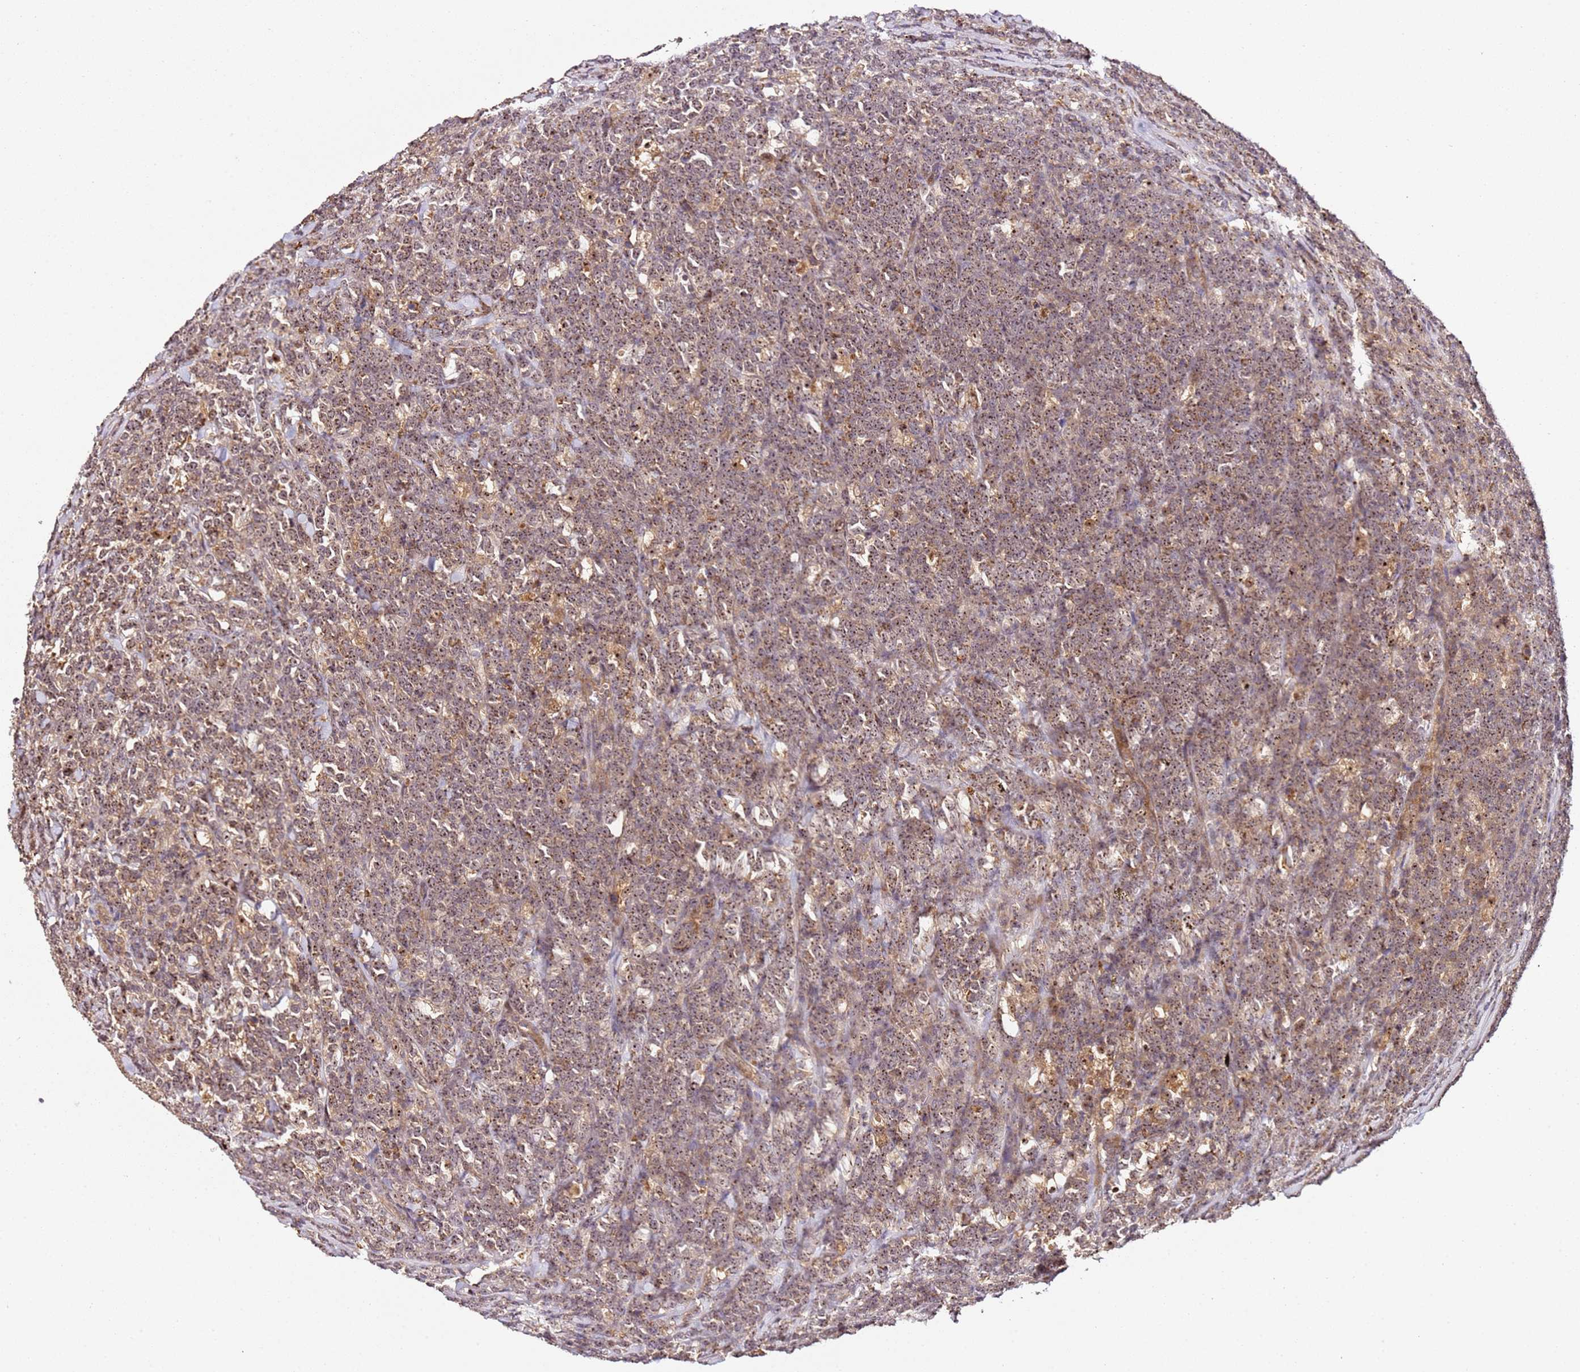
{"staining": {"intensity": "moderate", "quantity": ">75%", "location": "cytoplasmic/membranous,nuclear"}, "tissue": "lymphoma", "cell_type": "Tumor cells", "image_type": "cancer", "snomed": [{"axis": "morphology", "description": "Malignant lymphoma, non-Hodgkin's type, High grade"}, {"axis": "topography", "description": "Small intestine"}], "caption": "Tumor cells demonstrate medium levels of moderate cytoplasmic/membranous and nuclear staining in about >75% of cells in lymphoma. (DAB IHC, brown staining for protein, blue staining for nuclei).", "gene": "DDX27", "patient": {"sex": "male", "age": 8}}